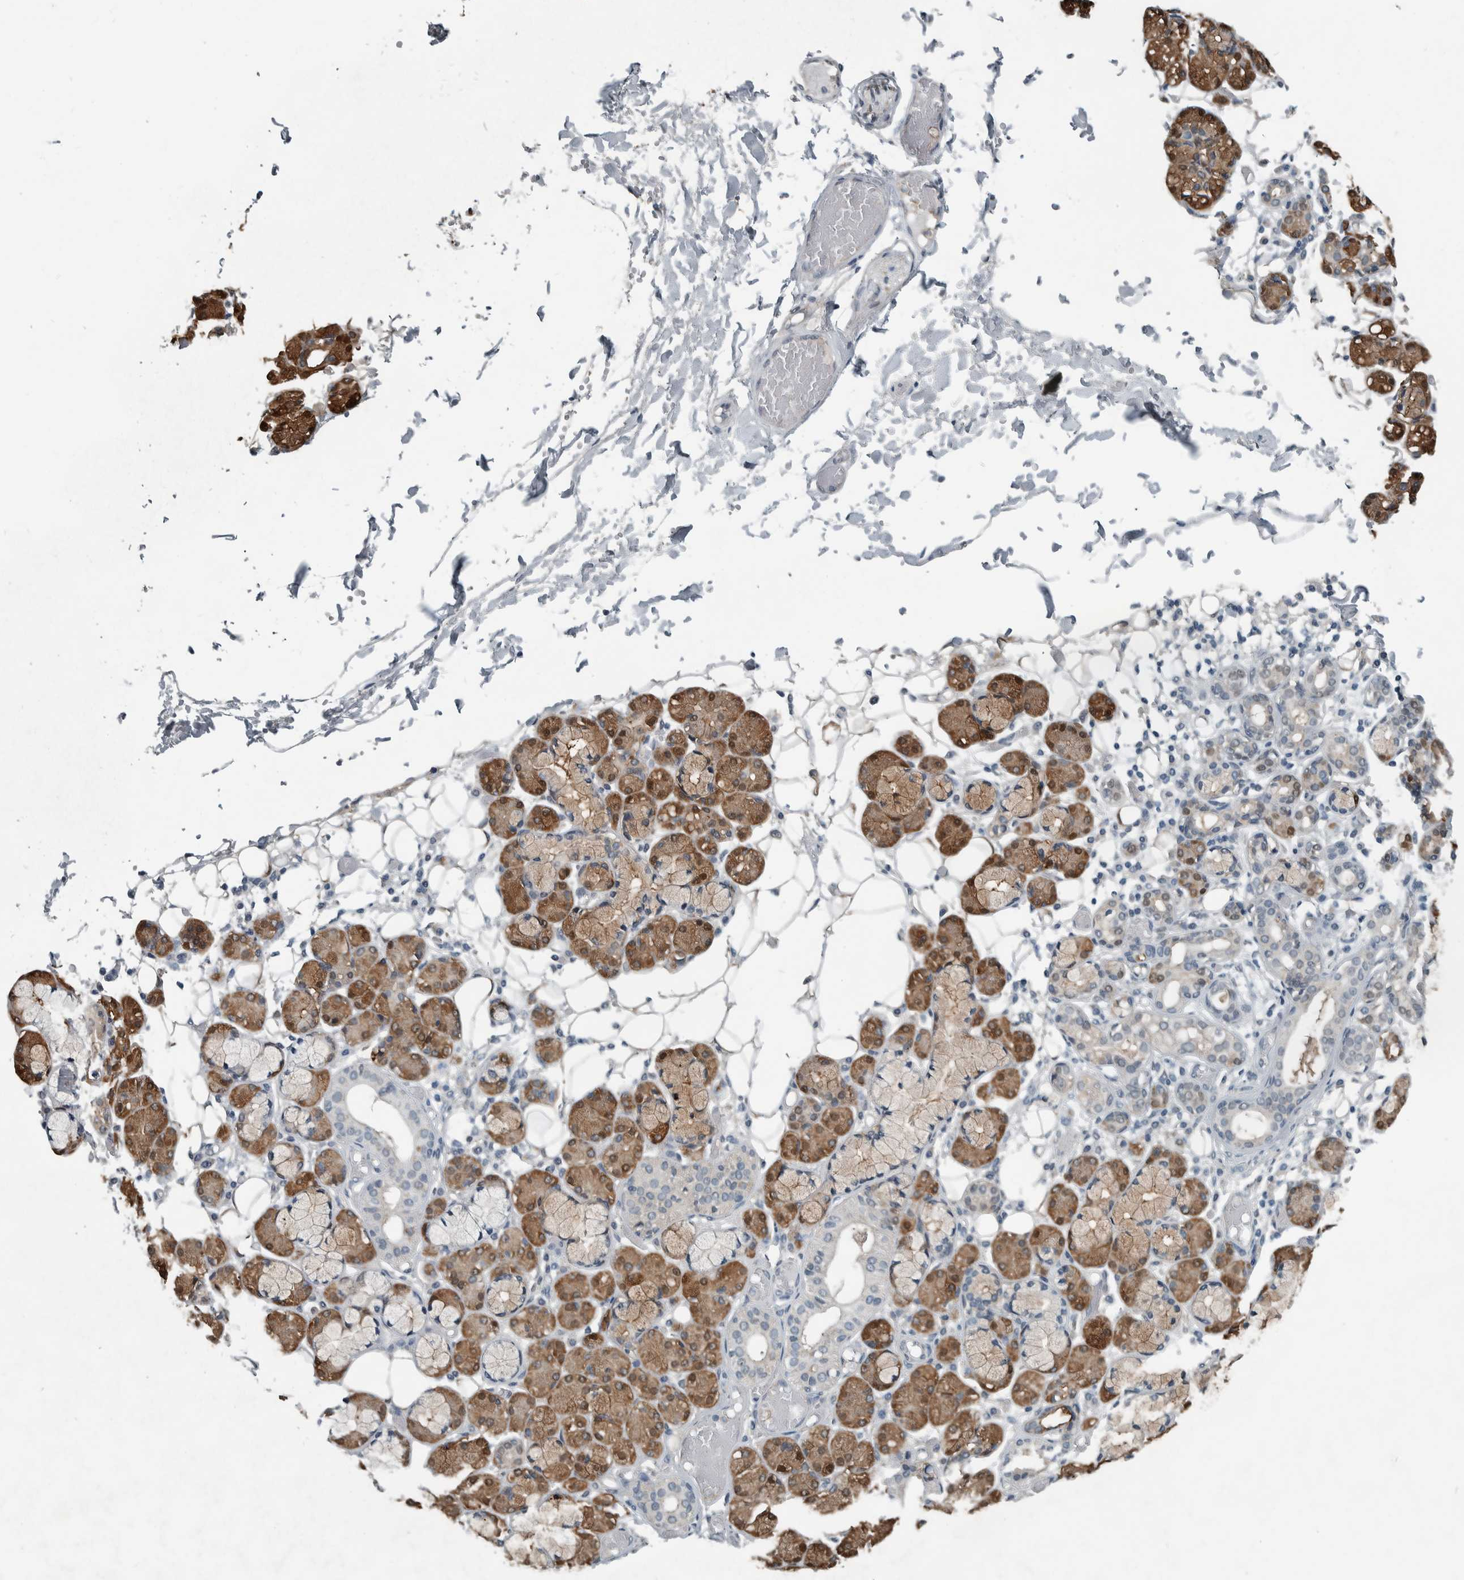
{"staining": {"intensity": "strong", "quantity": ">75%", "location": "cytoplasmic/membranous"}, "tissue": "salivary gland", "cell_type": "Glandular cells", "image_type": "normal", "snomed": [{"axis": "morphology", "description": "Normal tissue, NOS"}, {"axis": "topography", "description": "Salivary gland"}], "caption": "This photomicrograph shows IHC staining of benign salivary gland, with high strong cytoplasmic/membranous staining in approximately >75% of glandular cells.", "gene": "ALAD", "patient": {"sex": "male", "age": 63}}